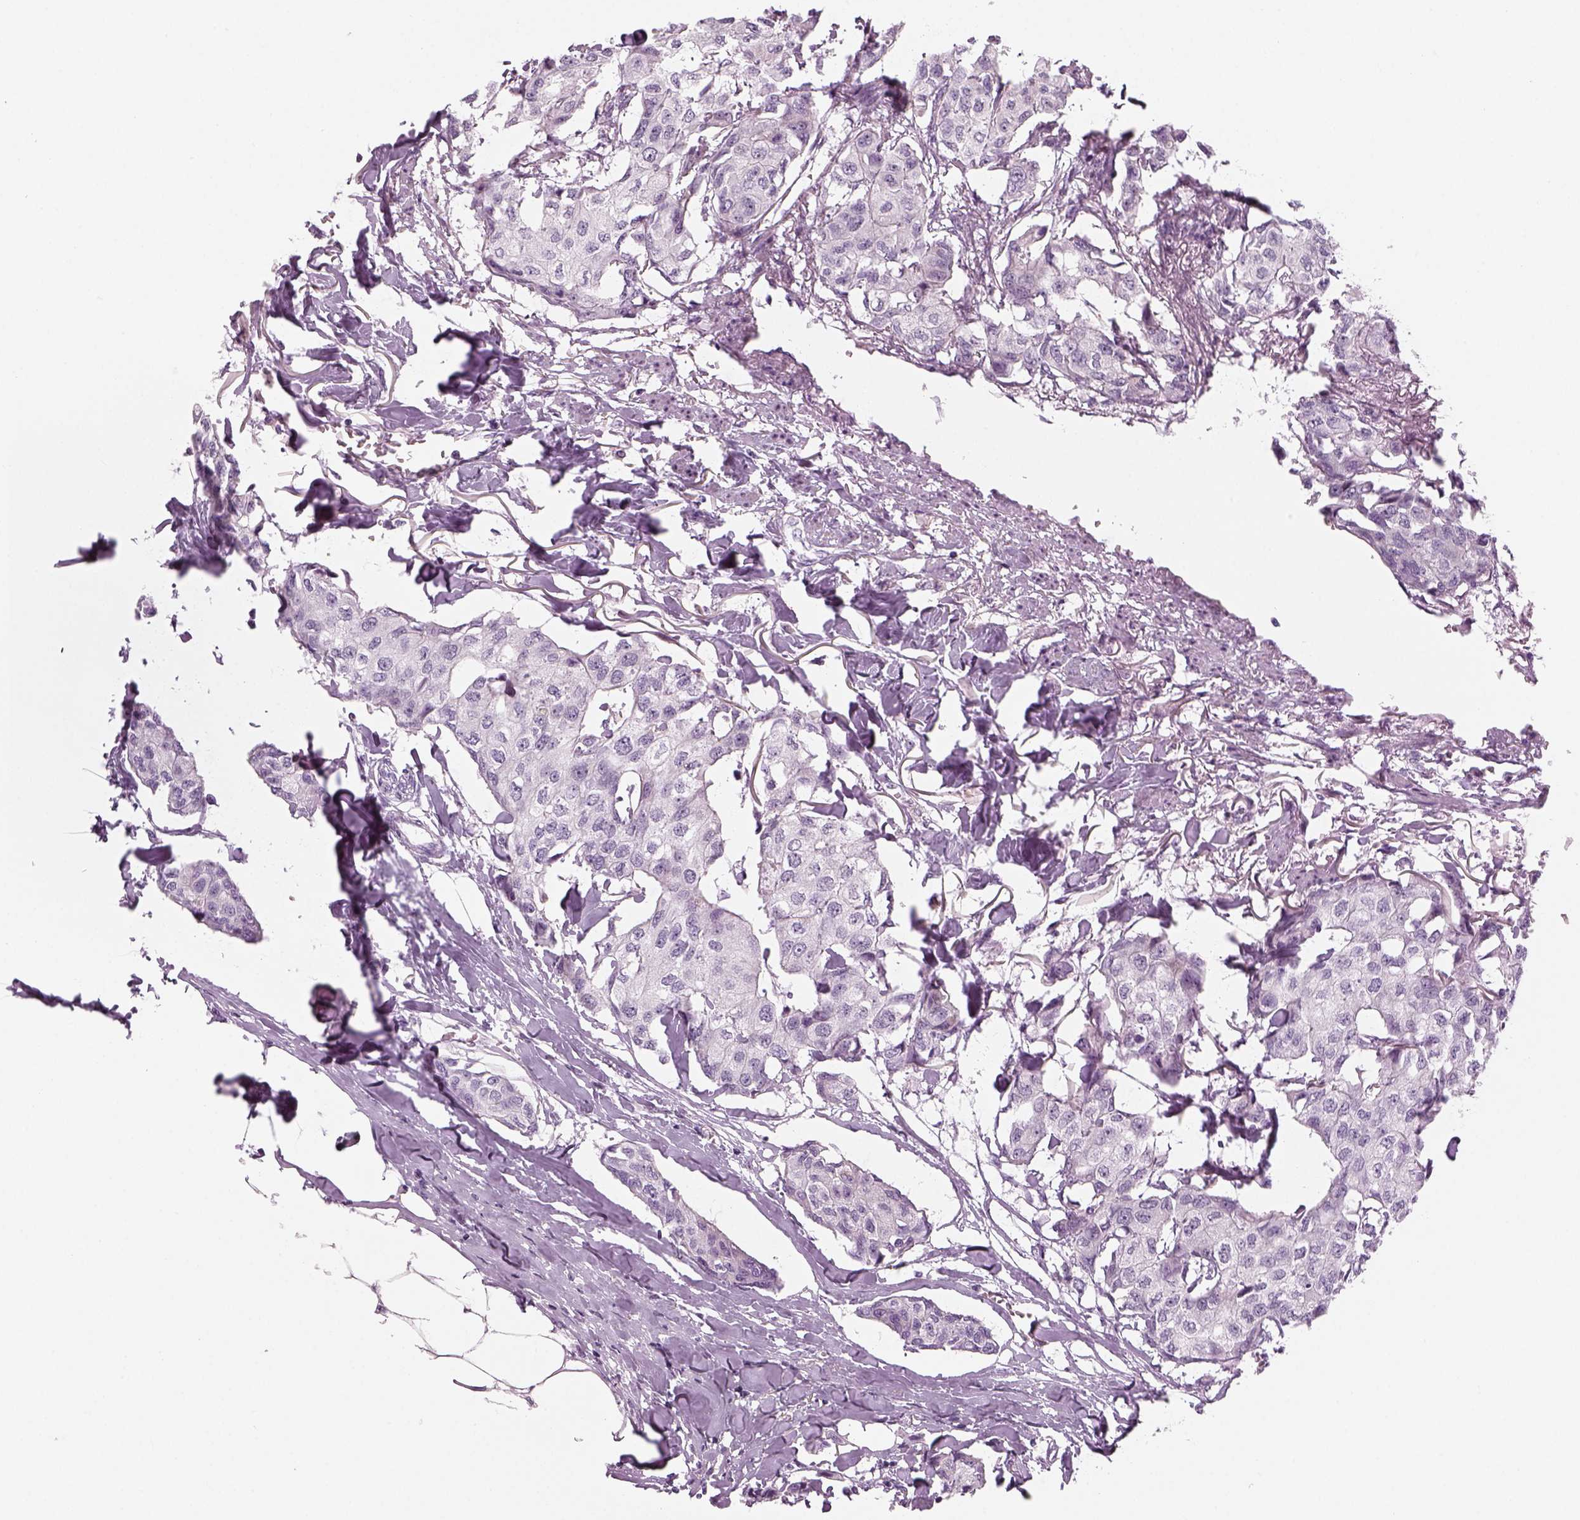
{"staining": {"intensity": "negative", "quantity": "none", "location": "none"}, "tissue": "breast cancer", "cell_type": "Tumor cells", "image_type": "cancer", "snomed": [{"axis": "morphology", "description": "Duct carcinoma"}, {"axis": "topography", "description": "Breast"}], "caption": "Immunohistochemistry (IHC) of human breast intraductal carcinoma displays no staining in tumor cells.", "gene": "LRRIQ3", "patient": {"sex": "female", "age": 80}}